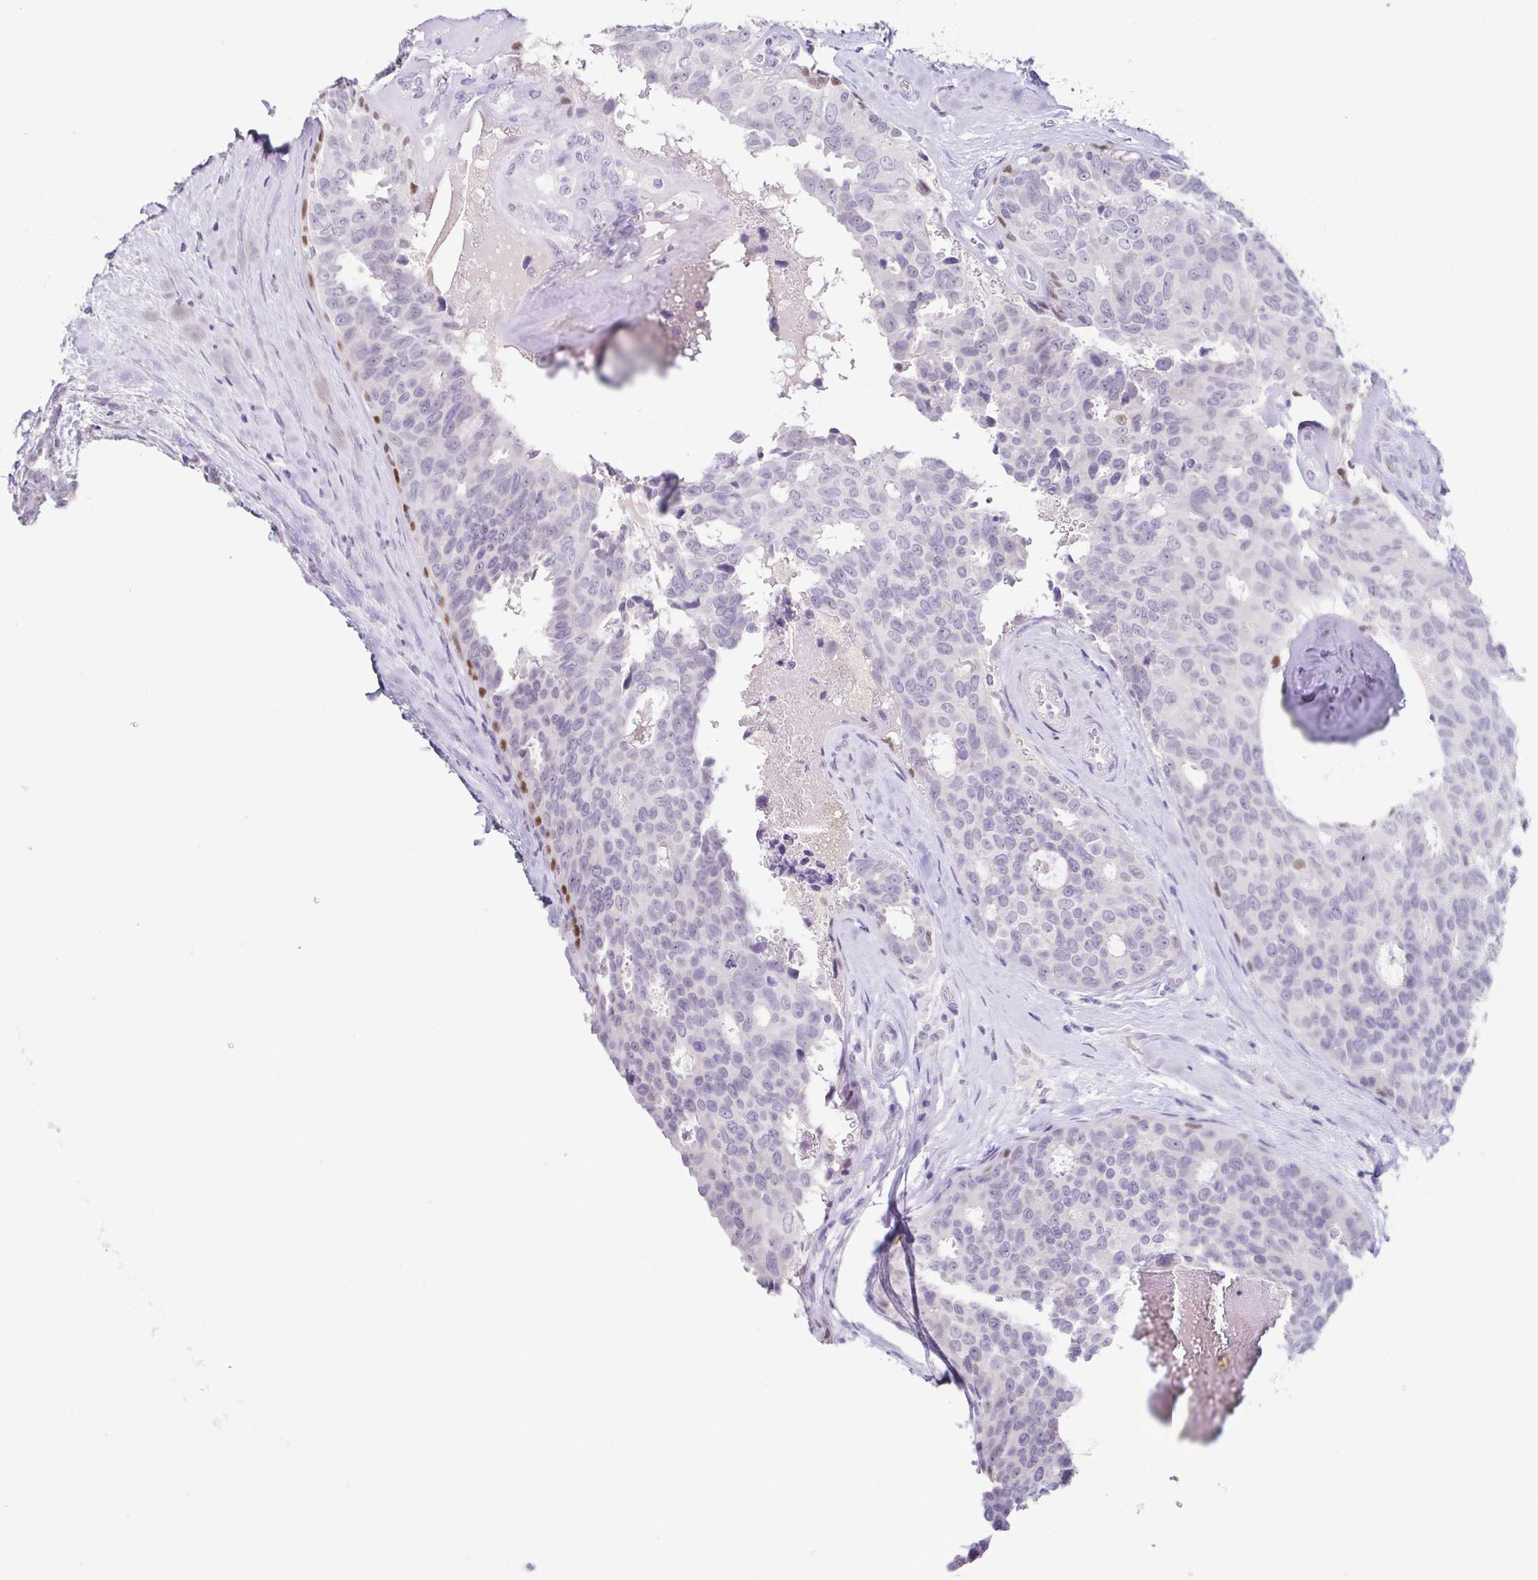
{"staining": {"intensity": "moderate", "quantity": "<25%", "location": "nuclear"}, "tissue": "breast cancer", "cell_type": "Tumor cells", "image_type": "cancer", "snomed": [{"axis": "morphology", "description": "Duct carcinoma"}, {"axis": "topography", "description": "Breast"}], "caption": "There is low levels of moderate nuclear positivity in tumor cells of breast infiltrating ductal carcinoma, as demonstrated by immunohistochemical staining (brown color).", "gene": "TP73", "patient": {"sex": "female", "age": 45}}